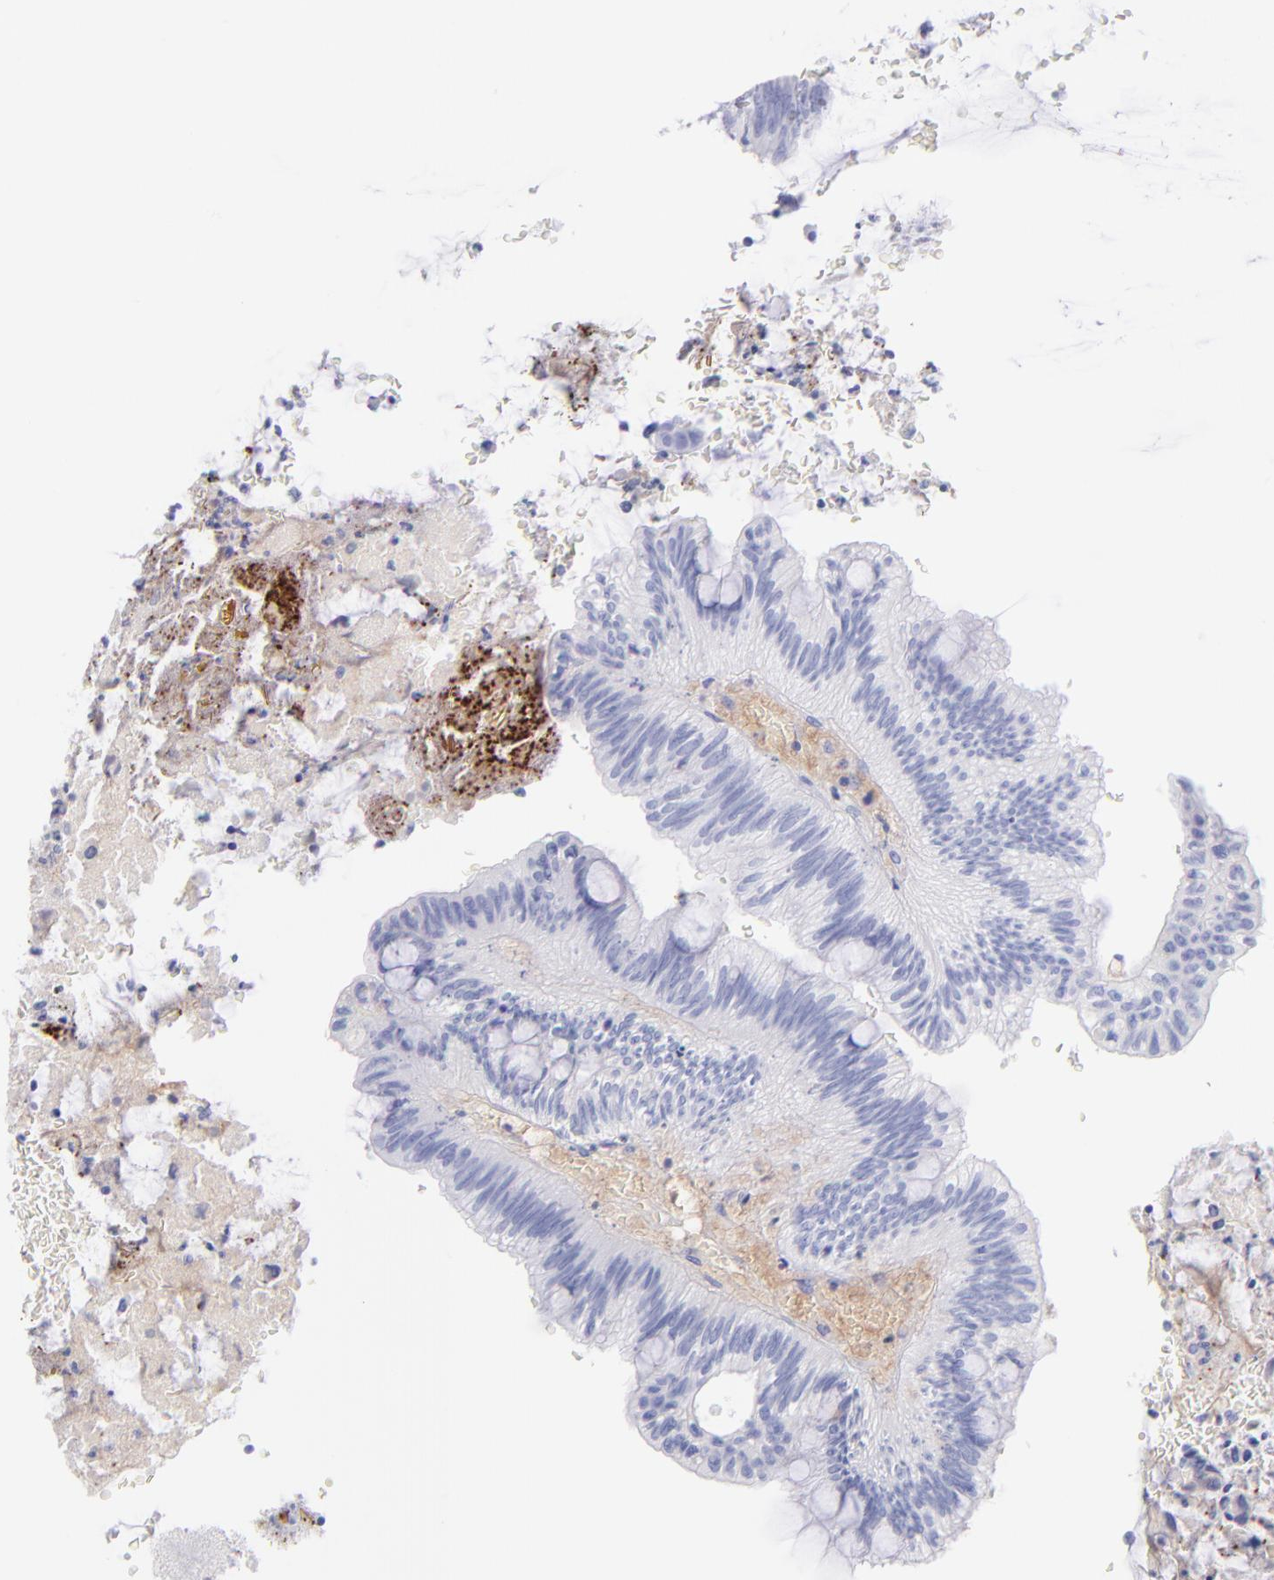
{"staining": {"intensity": "negative", "quantity": "none", "location": "none"}, "tissue": "colorectal cancer", "cell_type": "Tumor cells", "image_type": "cancer", "snomed": [{"axis": "morphology", "description": "Normal tissue, NOS"}, {"axis": "morphology", "description": "Adenocarcinoma, NOS"}, {"axis": "topography", "description": "Rectum"}], "caption": "IHC image of neoplastic tissue: human colorectal cancer (adenocarcinoma) stained with DAB shows no significant protein staining in tumor cells.", "gene": "HP", "patient": {"sex": "male", "age": 92}}